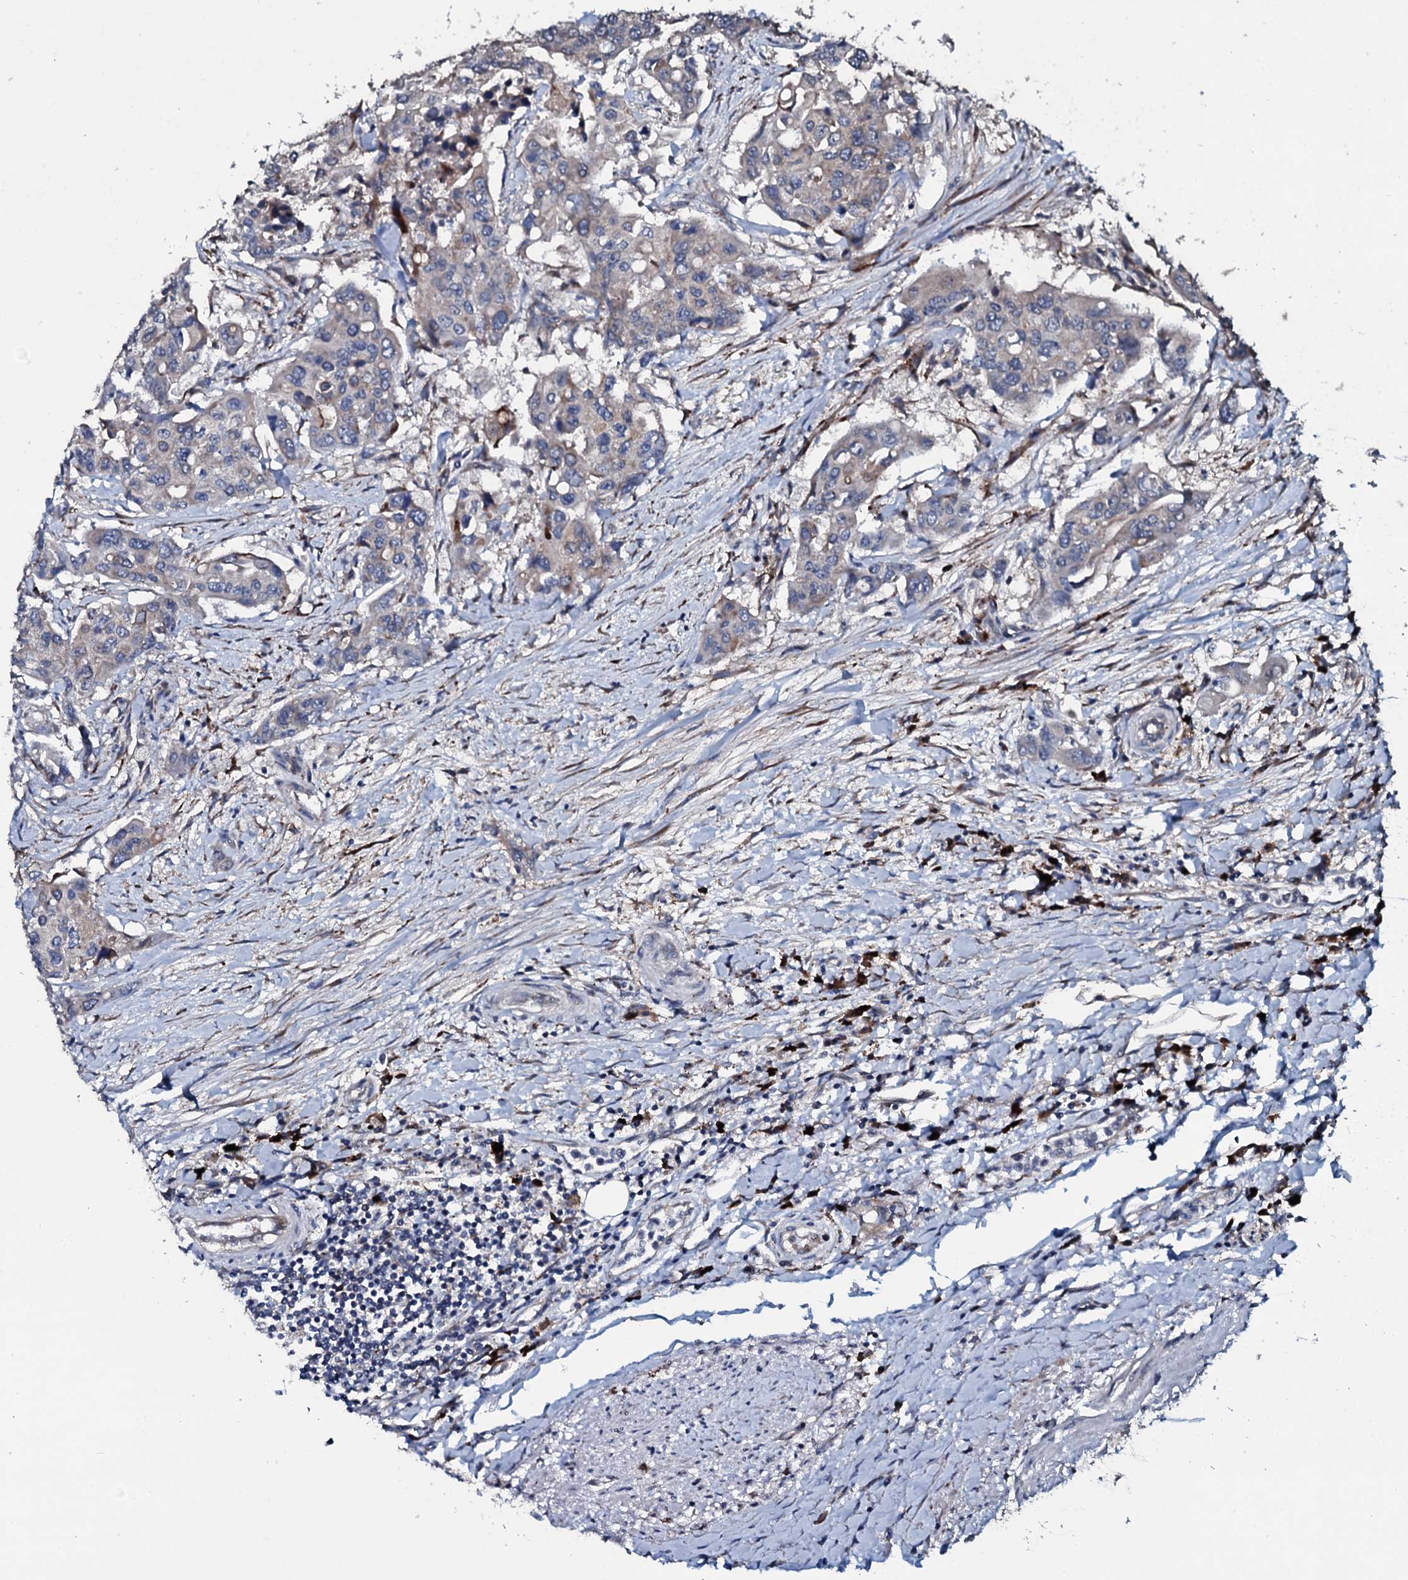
{"staining": {"intensity": "negative", "quantity": "none", "location": "none"}, "tissue": "colorectal cancer", "cell_type": "Tumor cells", "image_type": "cancer", "snomed": [{"axis": "morphology", "description": "Adenocarcinoma, NOS"}, {"axis": "topography", "description": "Colon"}], "caption": "Photomicrograph shows no significant protein positivity in tumor cells of adenocarcinoma (colorectal).", "gene": "IL12B", "patient": {"sex": "male", "age": 77}}